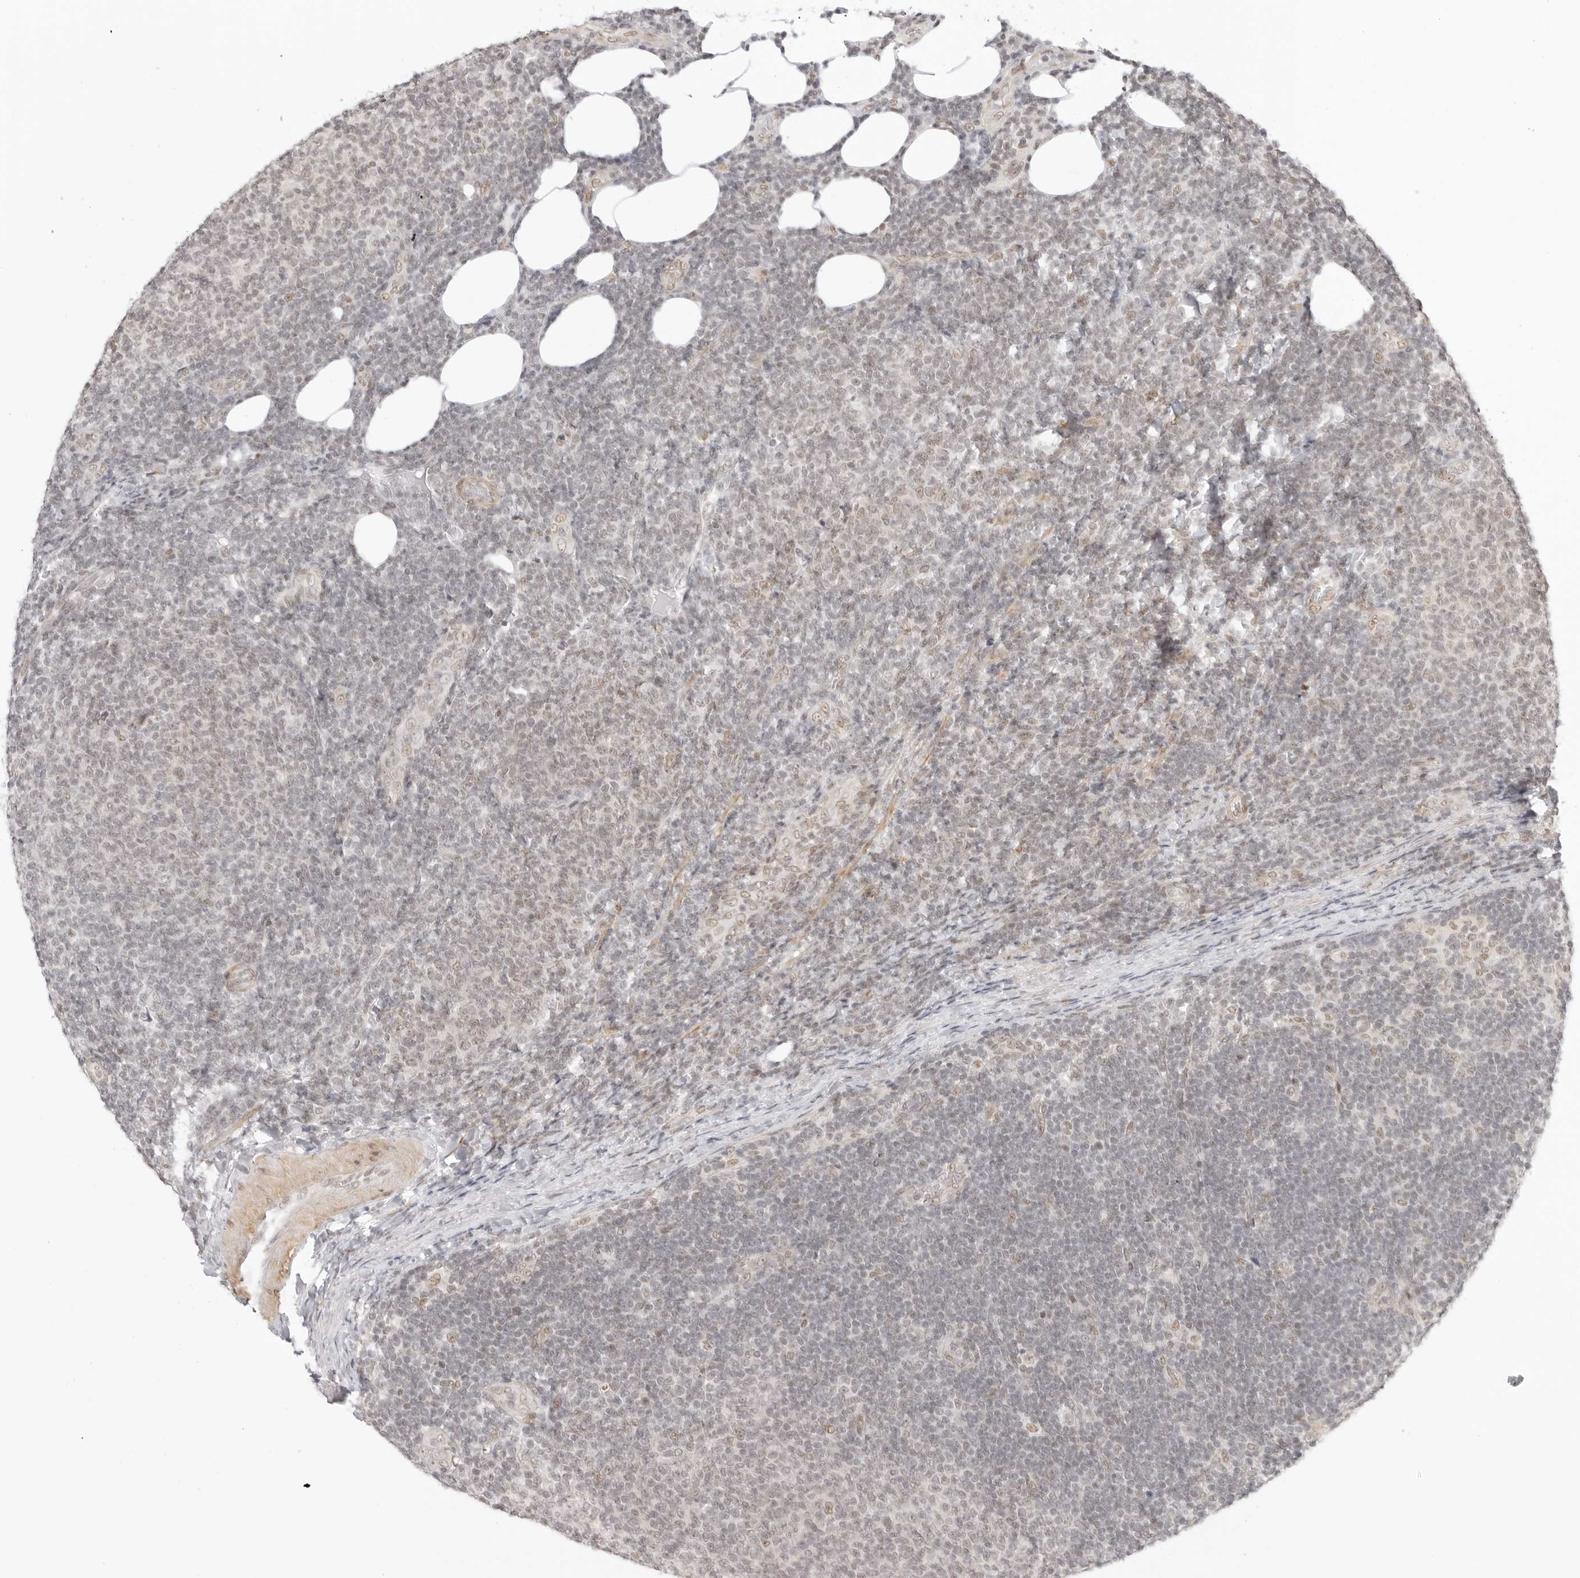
{"staining": {"intensity": "negative", "quantity": "none", "location": "none"}, "tissue": "lymphoma", "cell_type": "Tumor cells", "image_type": "cancer", "snomed": [{"axis": "morphology", "description": "Malignant lymphoma, non-Hodgkin's type, Low grade"}, {"axis": "topography", "description": "Lymph node"}], "caption": "Tumor cells show no significant protein positivity in low-grade malignant lymphoma, non-Hodgkin's type. (DAB immunohistochemistry visualized using brightfield microscopy, high magnification).", "gene": "TCIM", "patient": {"sex": "male", "age": 66}}